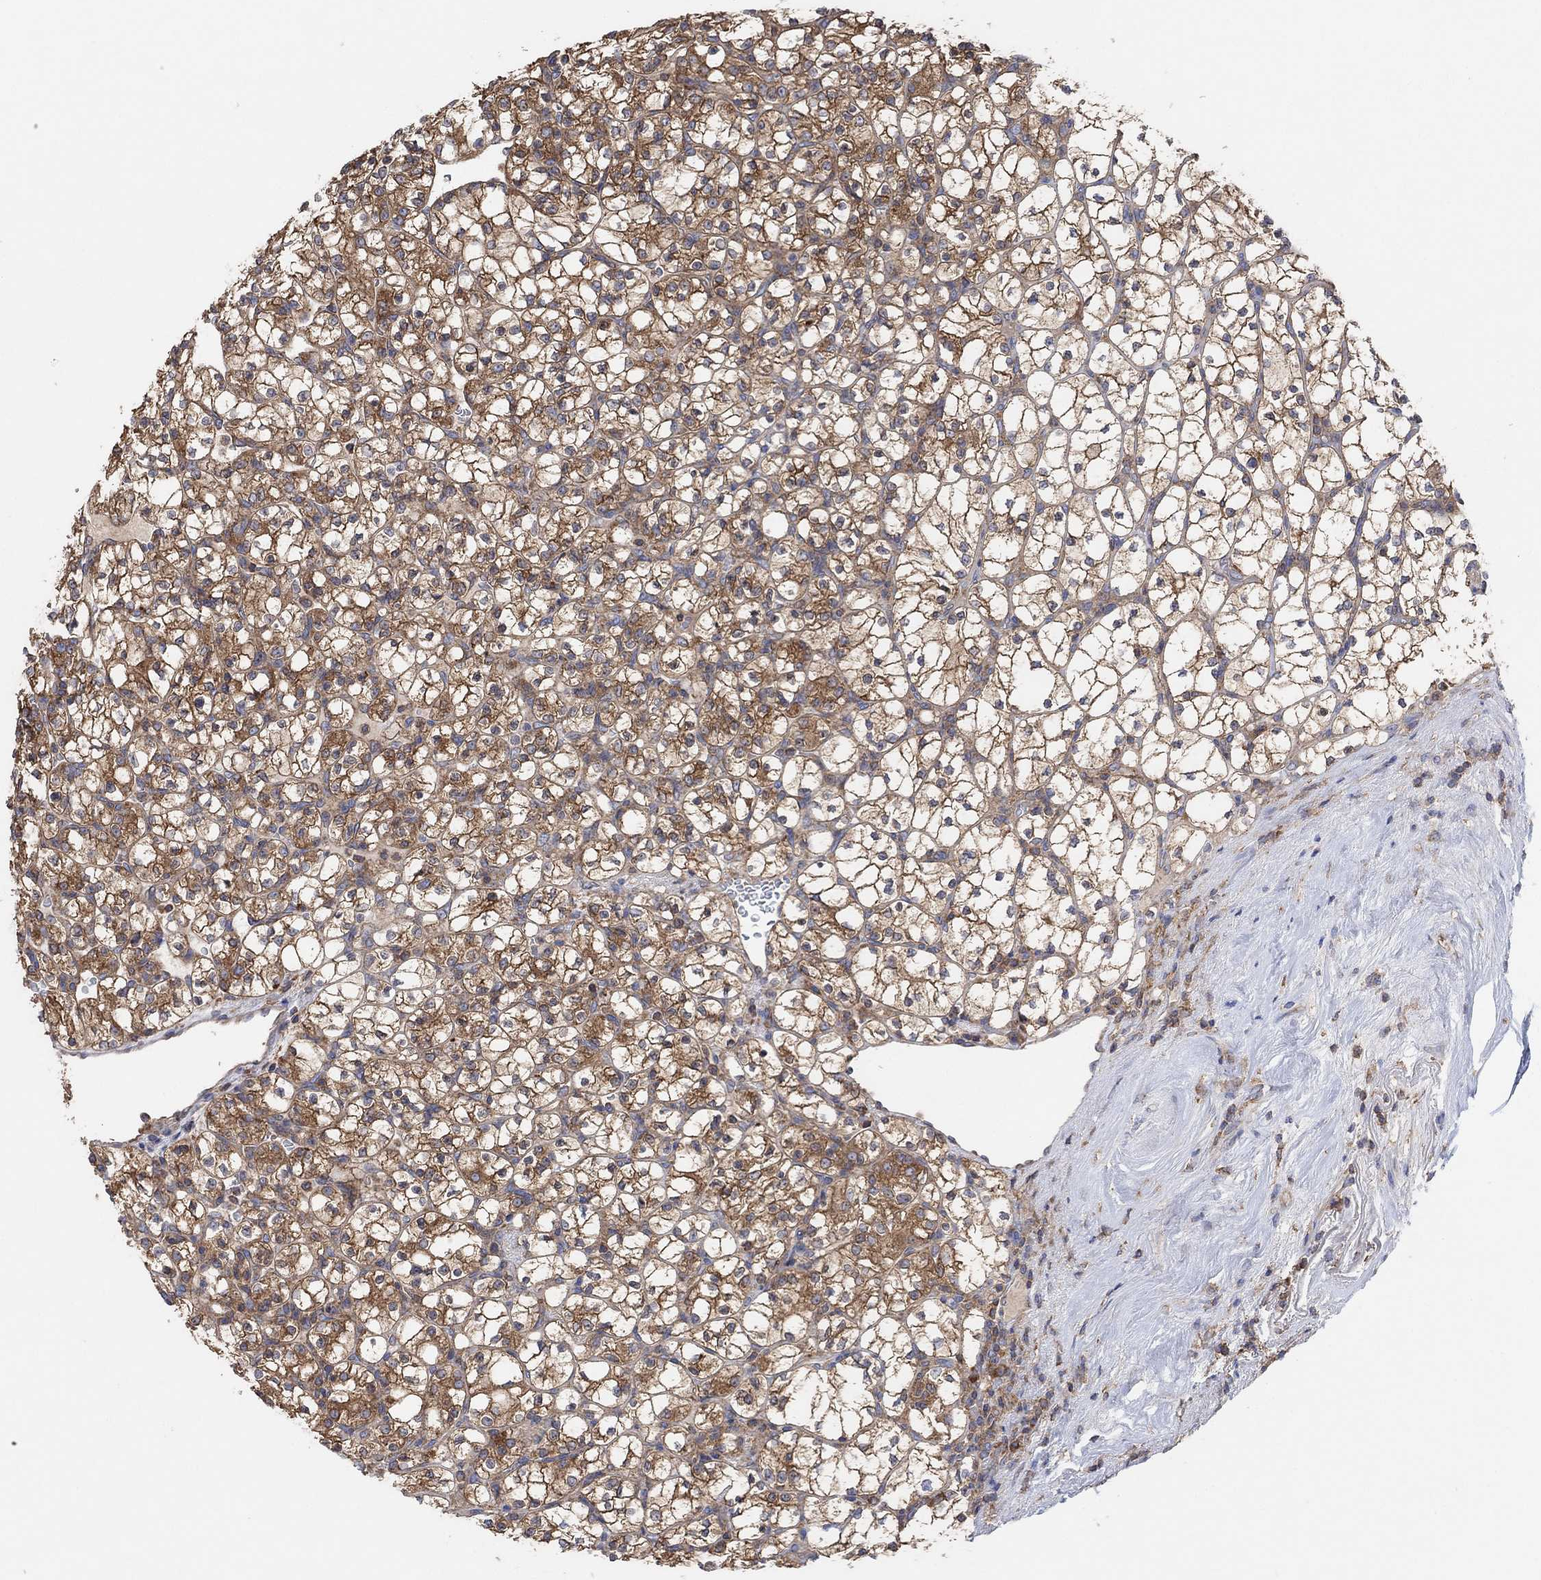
{"staining": {"intensity": "moderate", "quantity": ">75%", "location": "cytoplasmic/membranous"}, "tissue": "renal cancer", "cell_type": "Tumor cells", "image_type": "cancer", "snomed": [{"axis": "morphology", "description": "Adenocarcinoma, NOS"}, {"axis": "topography", "description": "Kidney"}], "caption": "Brown immunohistochemical staining in human renal cancer (adenocarcinoma) demonstrates moderate cytoplasmic/membranous positivity in approximately >75% of tumor cells. The protein is shown in brown color, while the nuclei are stained blue.", "gene": "BLOC1S3", "patient": {"sex": "female", "age": 89}}